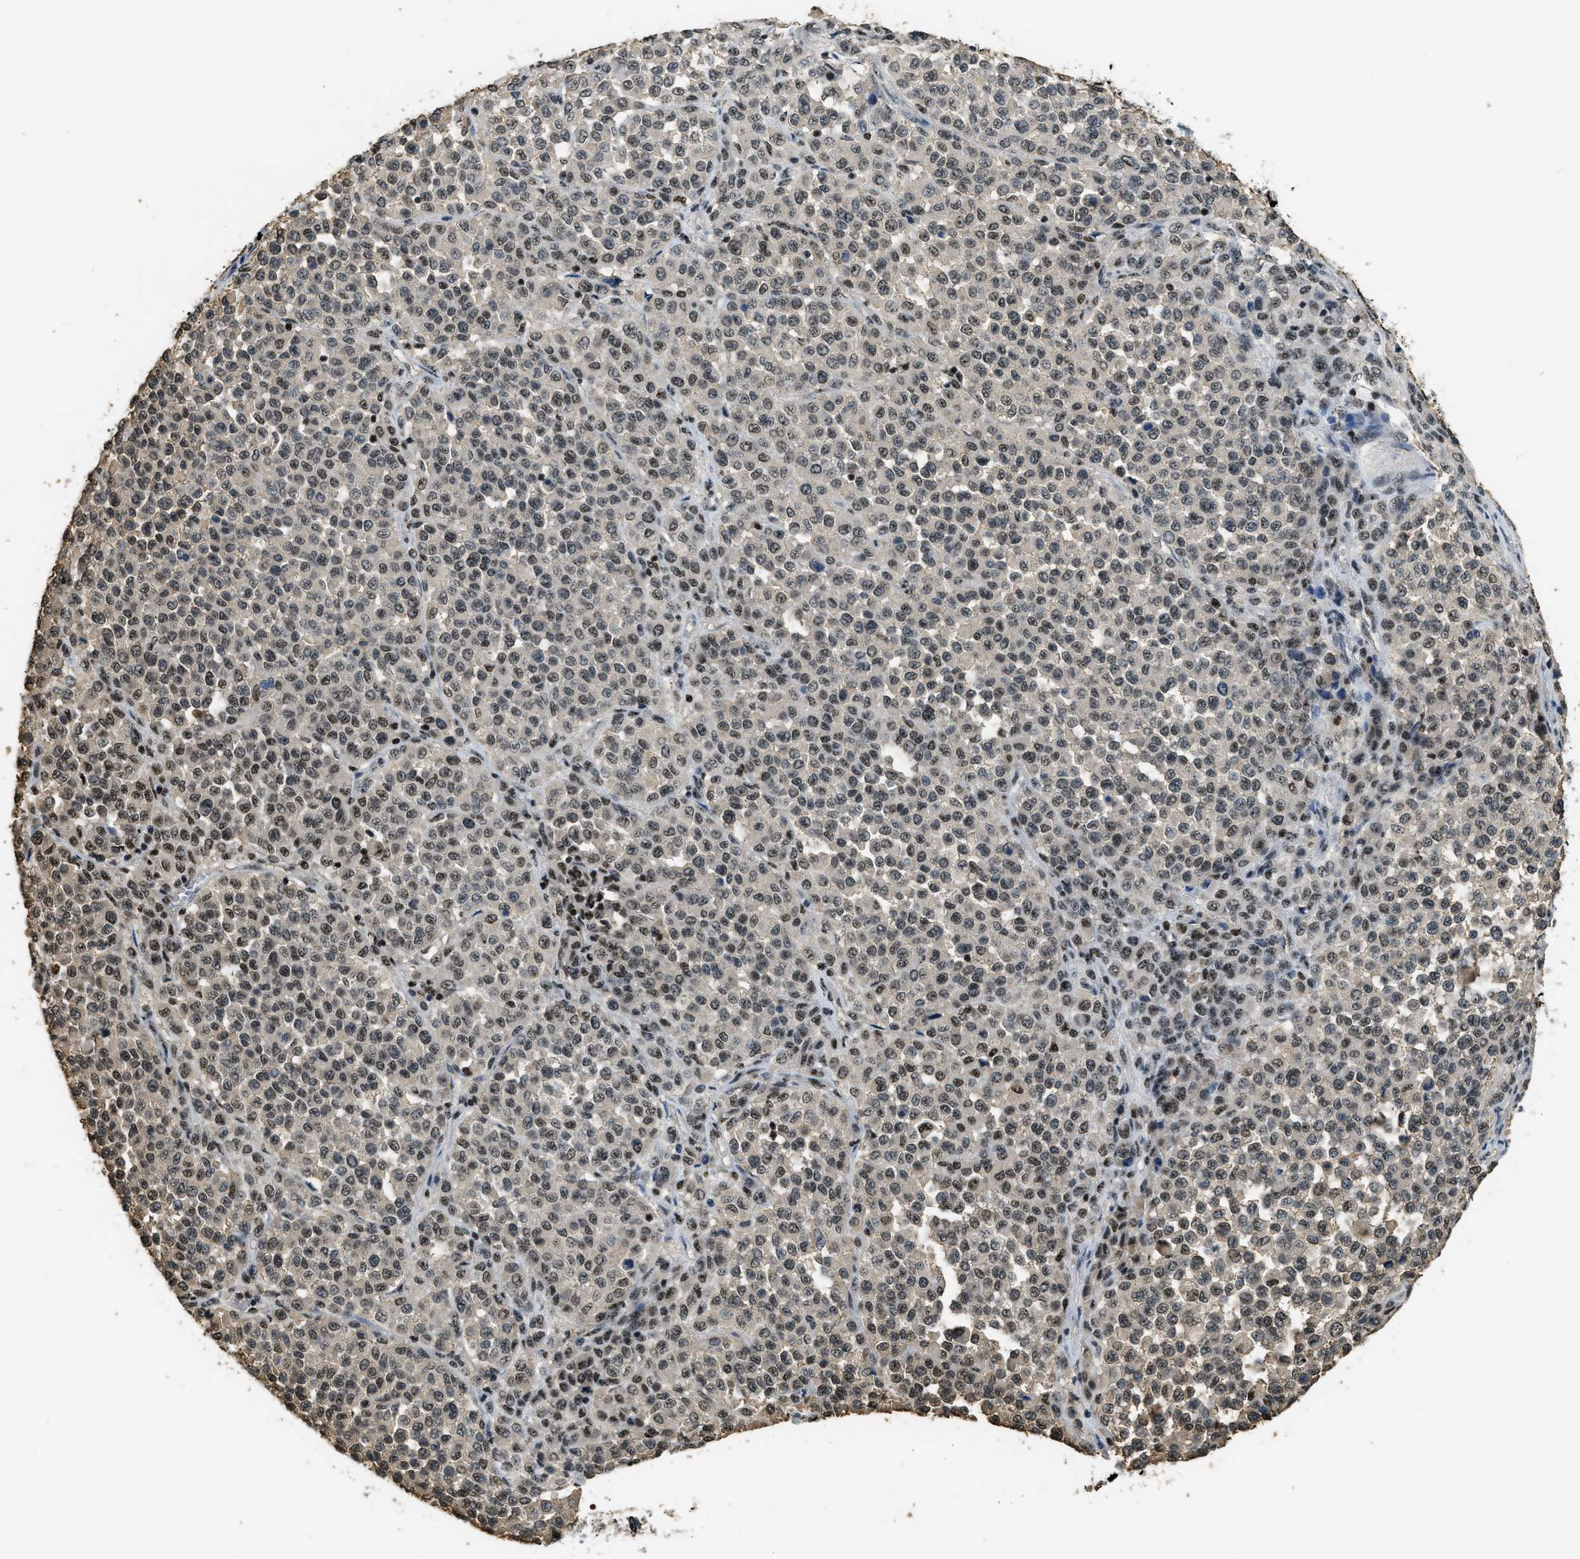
{"staining": {"intensity": "moderate", "quantity": ">75%", "location": "nuclear"}, "tissue": "melanoma", "cell_type": "Tumor cells", "image_type": "cancer", "snomed": [{"axis": "morphology", "description": "Malignant melanoma, Metastatic site"}, {"axis": "topography", "description": "Pancreas"}], "caption": "Human malignant melanoma (metastatic site) stained with a protein marker demonstrates moderate staining in tumor cells.", "gene": "SP100", "patient": {"sex": "female", "age": 30}}